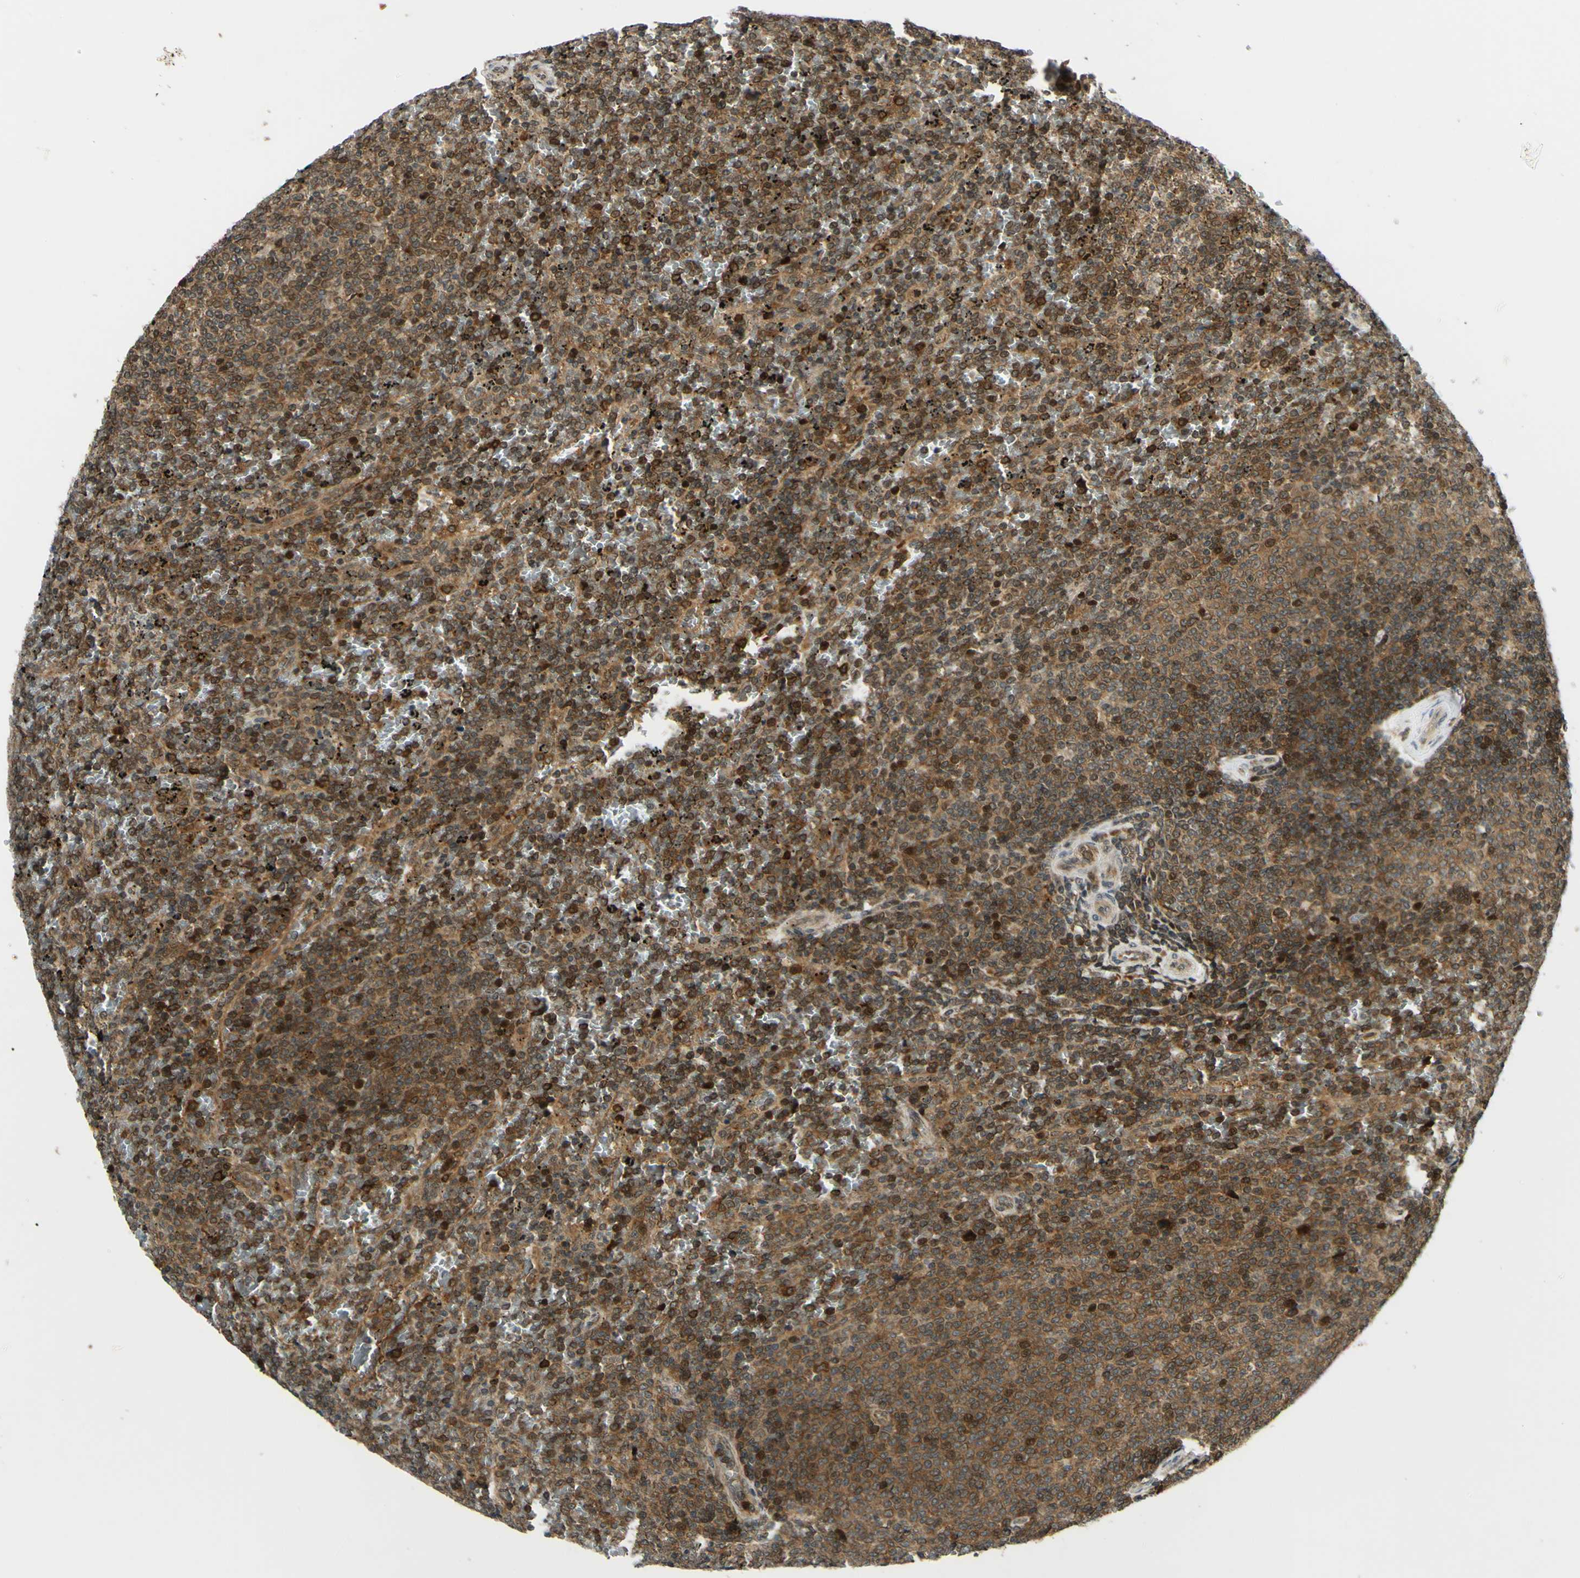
{"staining": {"intensity": "moderate", "quantity": ">75%", "location": "cytoplasmic/membranous,nuclear"}, "tissue": "lymphoma", "cell_type": "Tumor cells", "image_type": "cancer", "snomed": [{"axis": "morphology", "description": "Malignant lymphoma, non-Hodgkin's type, Low grade"}, {"axis": "topography", "description": "Spleen"}], "caption": "Immunohistochemistry (IHC) staining of lymphoma, which exhibits medium levels of moderate cytoplasmic/membranous and nuclear expression in approximately >75% of tumor cells indicating moderate cytoplasmic/membranous and nuclear protein positivity. The staining was performed using DAB (3,3'-diaminobenzidine) (brown) for protein detection and nuclei were counterstained in hematoxylin (blue).", "gene": "ABCC8", "patient": {"sex": "female", "age": 77}}